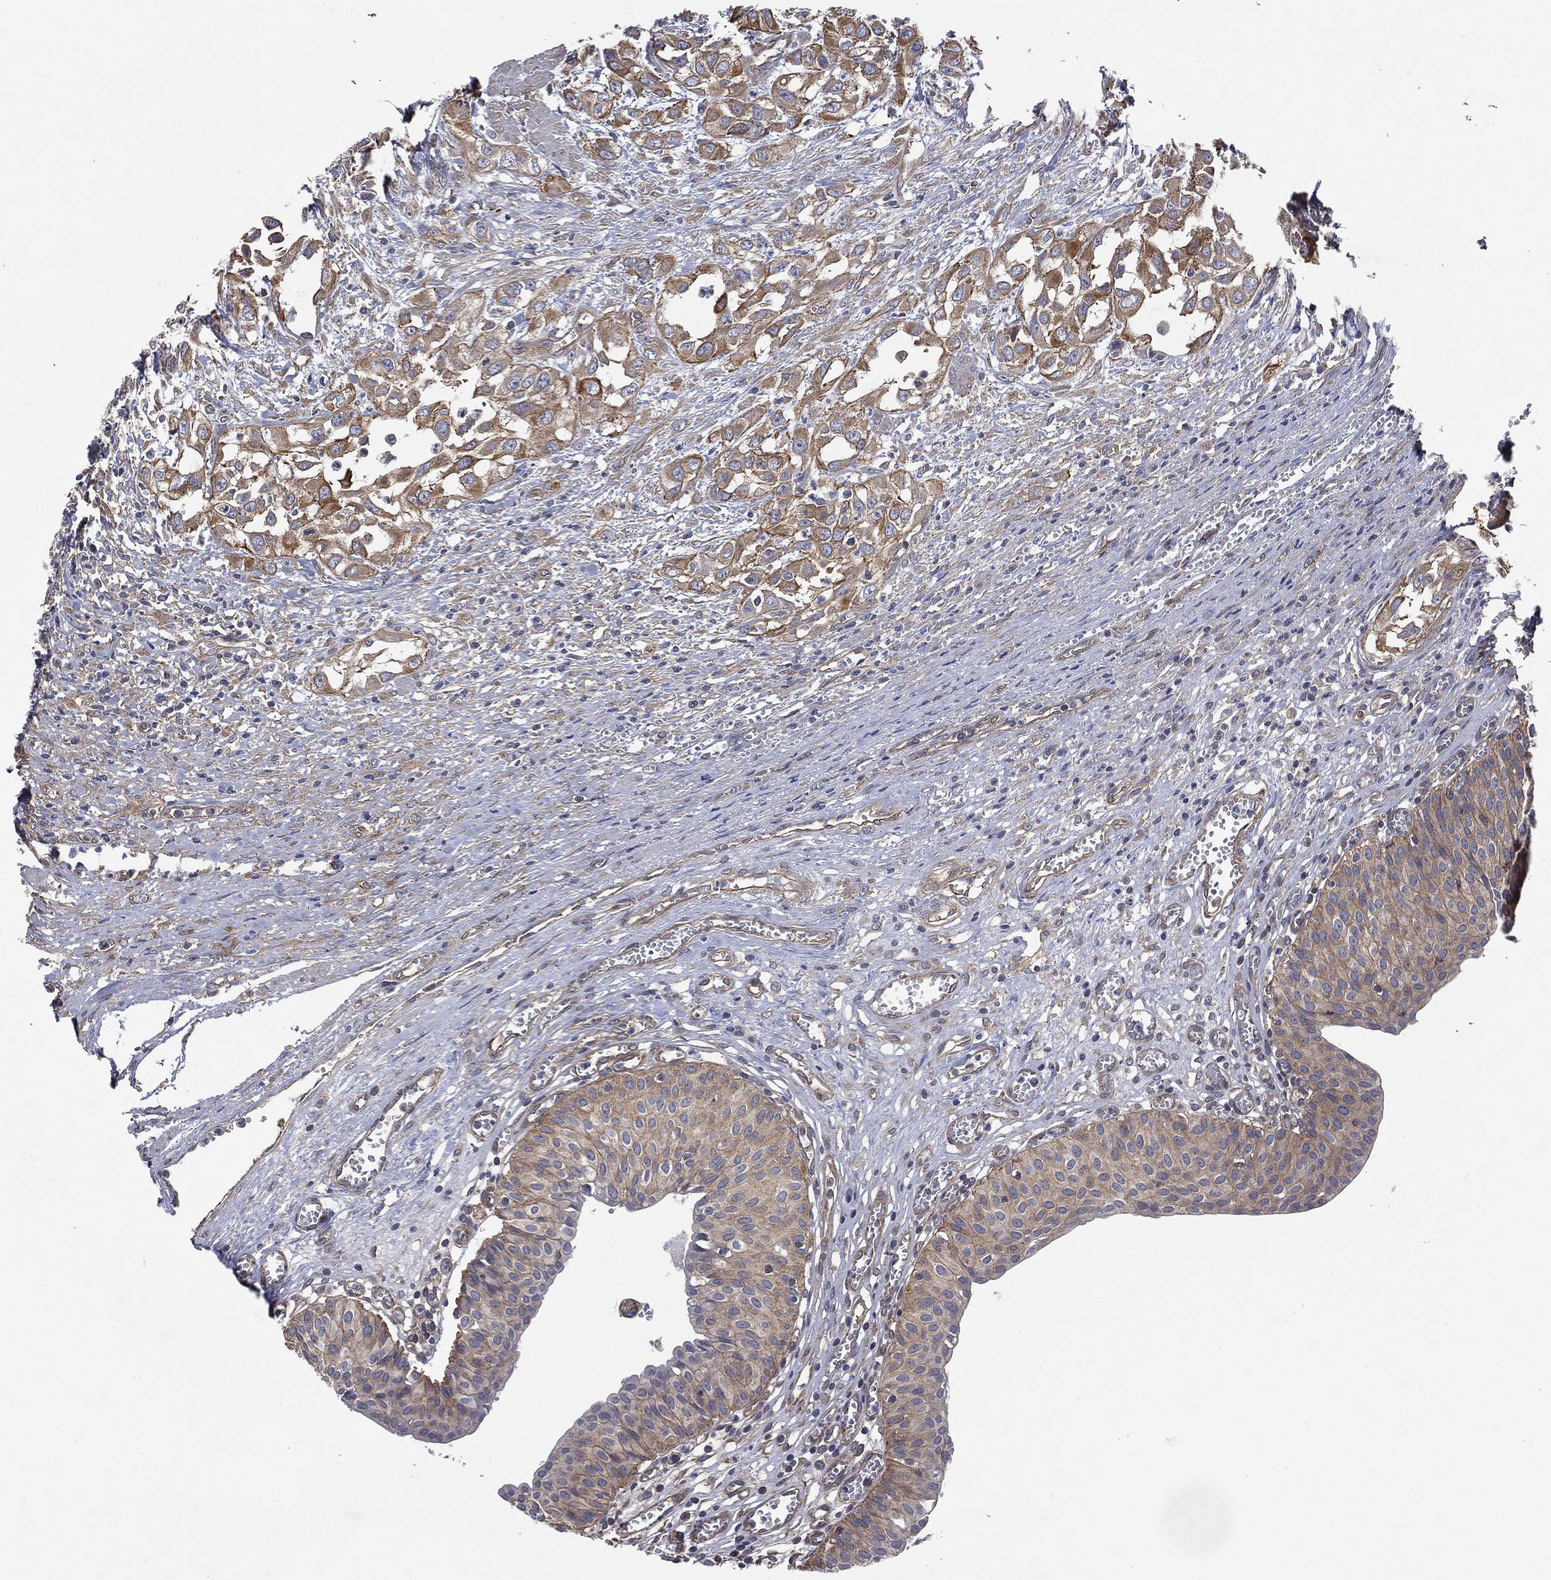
{"staining": {"intensity": "weak", "quantity": "25%-75%", "location": "cytoplasmic/membranous"}, "tissue": "urinary bladder", "cell_type": "Urothelial cells", "image_type": "normal", "snomed": [{"axis": "morphology", "description": "Normal tissue, NOS"}, {"axis": "morphology", "description": "Urothelial carcinoma, NOS"}, {"axis": "morphology", "description": "Urothelial carcinoma, High grade"}, {"axis": "topography", "description": "Urinary bladder"}], "caption": "Immunohistochemical staining of benign human urinary bladder displays weak cytoplasmic/membranous protein expression in approximately 25%-75% of urothelial cells. Nuclei are stained in blue.", "gene": "EPS15L1", "patient": {"sex": "male", "age": 57}}